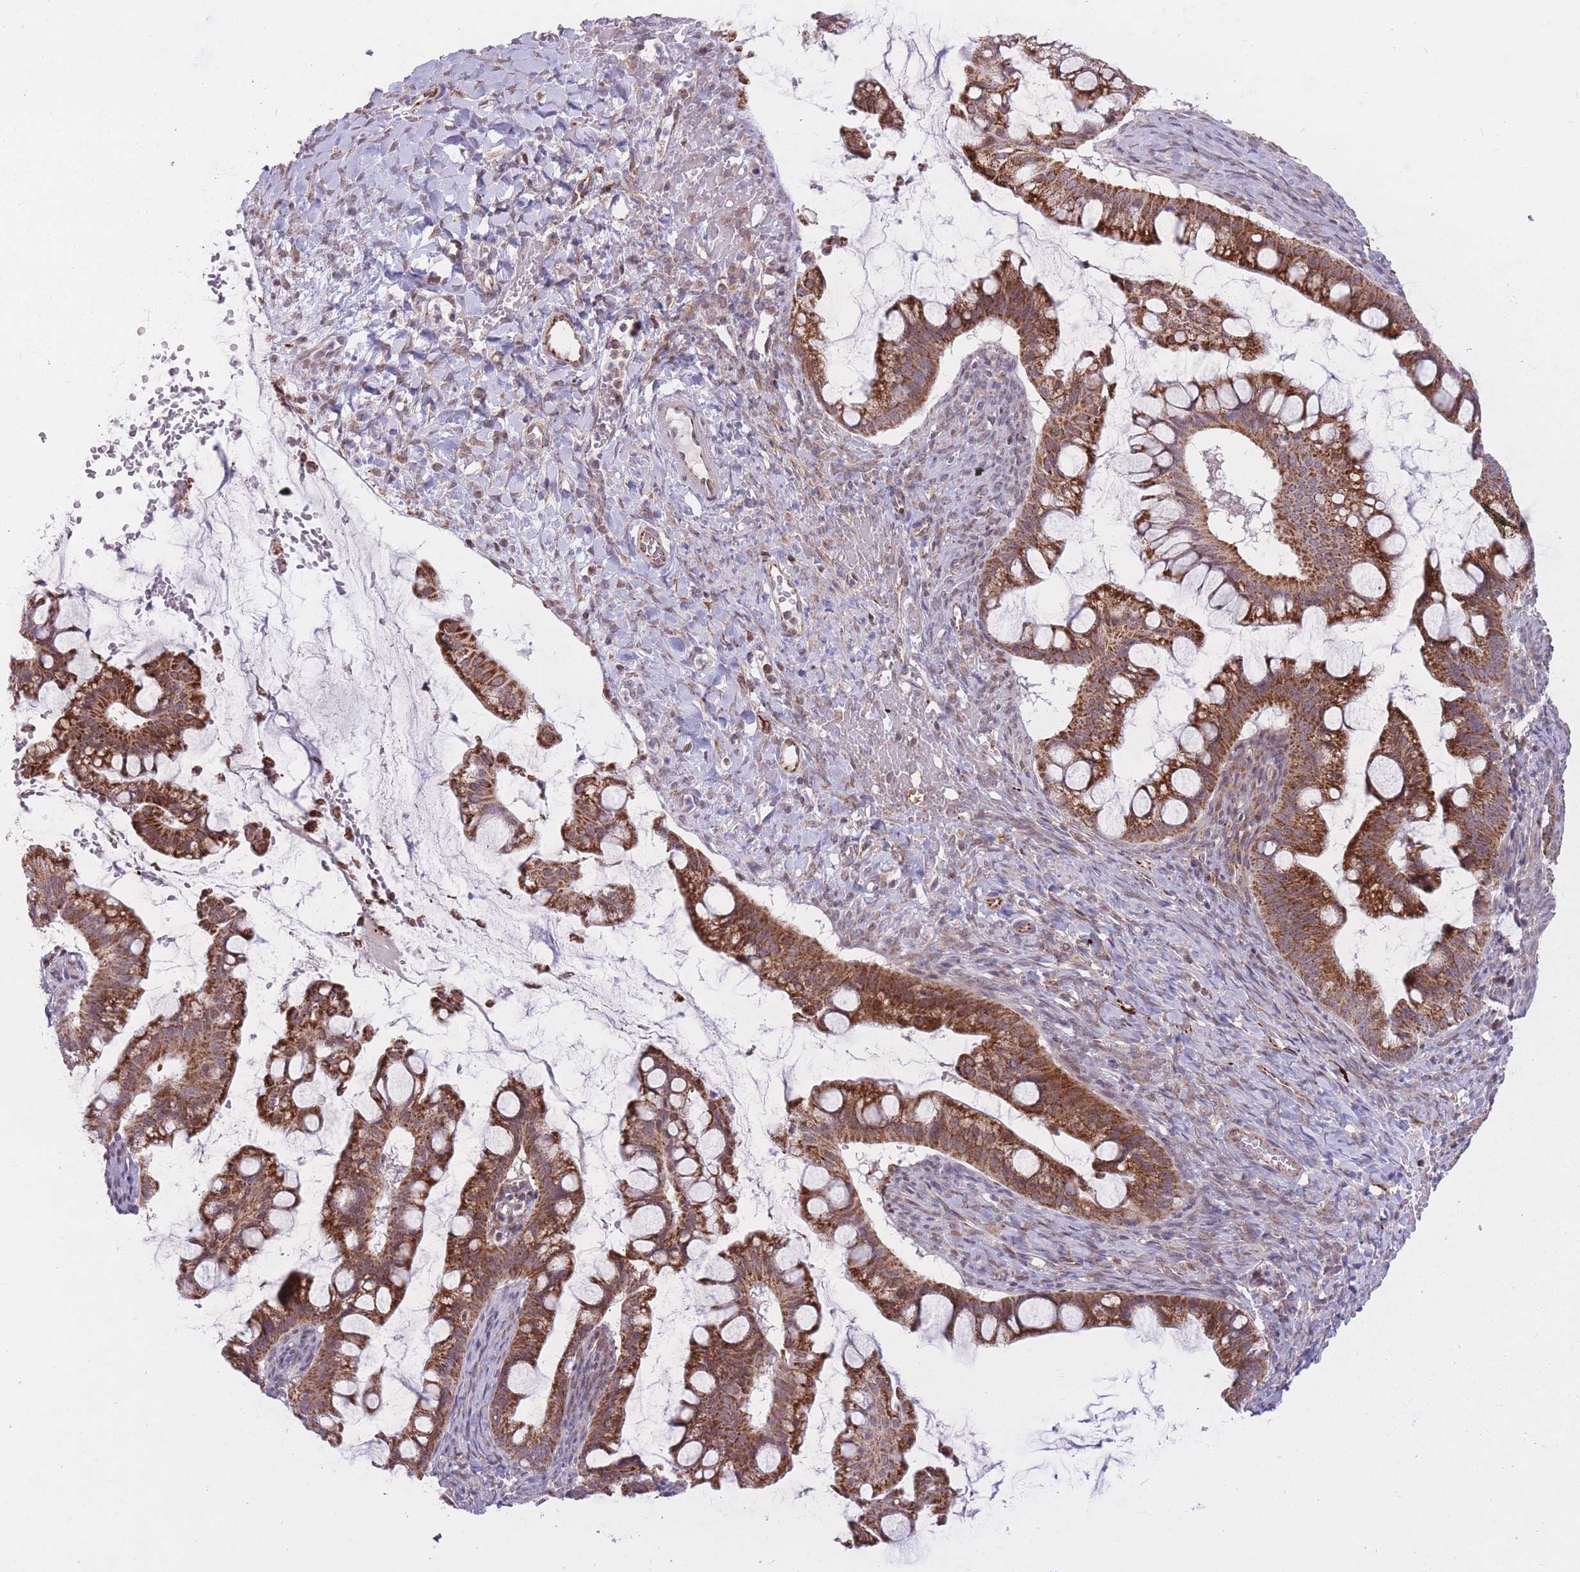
{"staining": {"intensity": "strong", "quantity": ">75%", "location": "cytoplasmic/membranous"}, "tissue": "ovarian cancer", "cell_type": "Tumor cells", "image_type": "cancer", "snomed": [{"axis": "morphology", "description": "Cystadenocarcinoma, mucinous, NOS"}, {"axis": "topography", "description": "Ovary"}], "caption": "This micrograph shows ovarian cancer stained with immunohistochemistry (IHC) to label a protein in brown. The cytoplasmic/membranous of tumor cells show strong positivity for the protein. Nuclei are counter-stained blue.", "gene": "DPYSL4", "patient": {"sex": "female", "age": 73}}